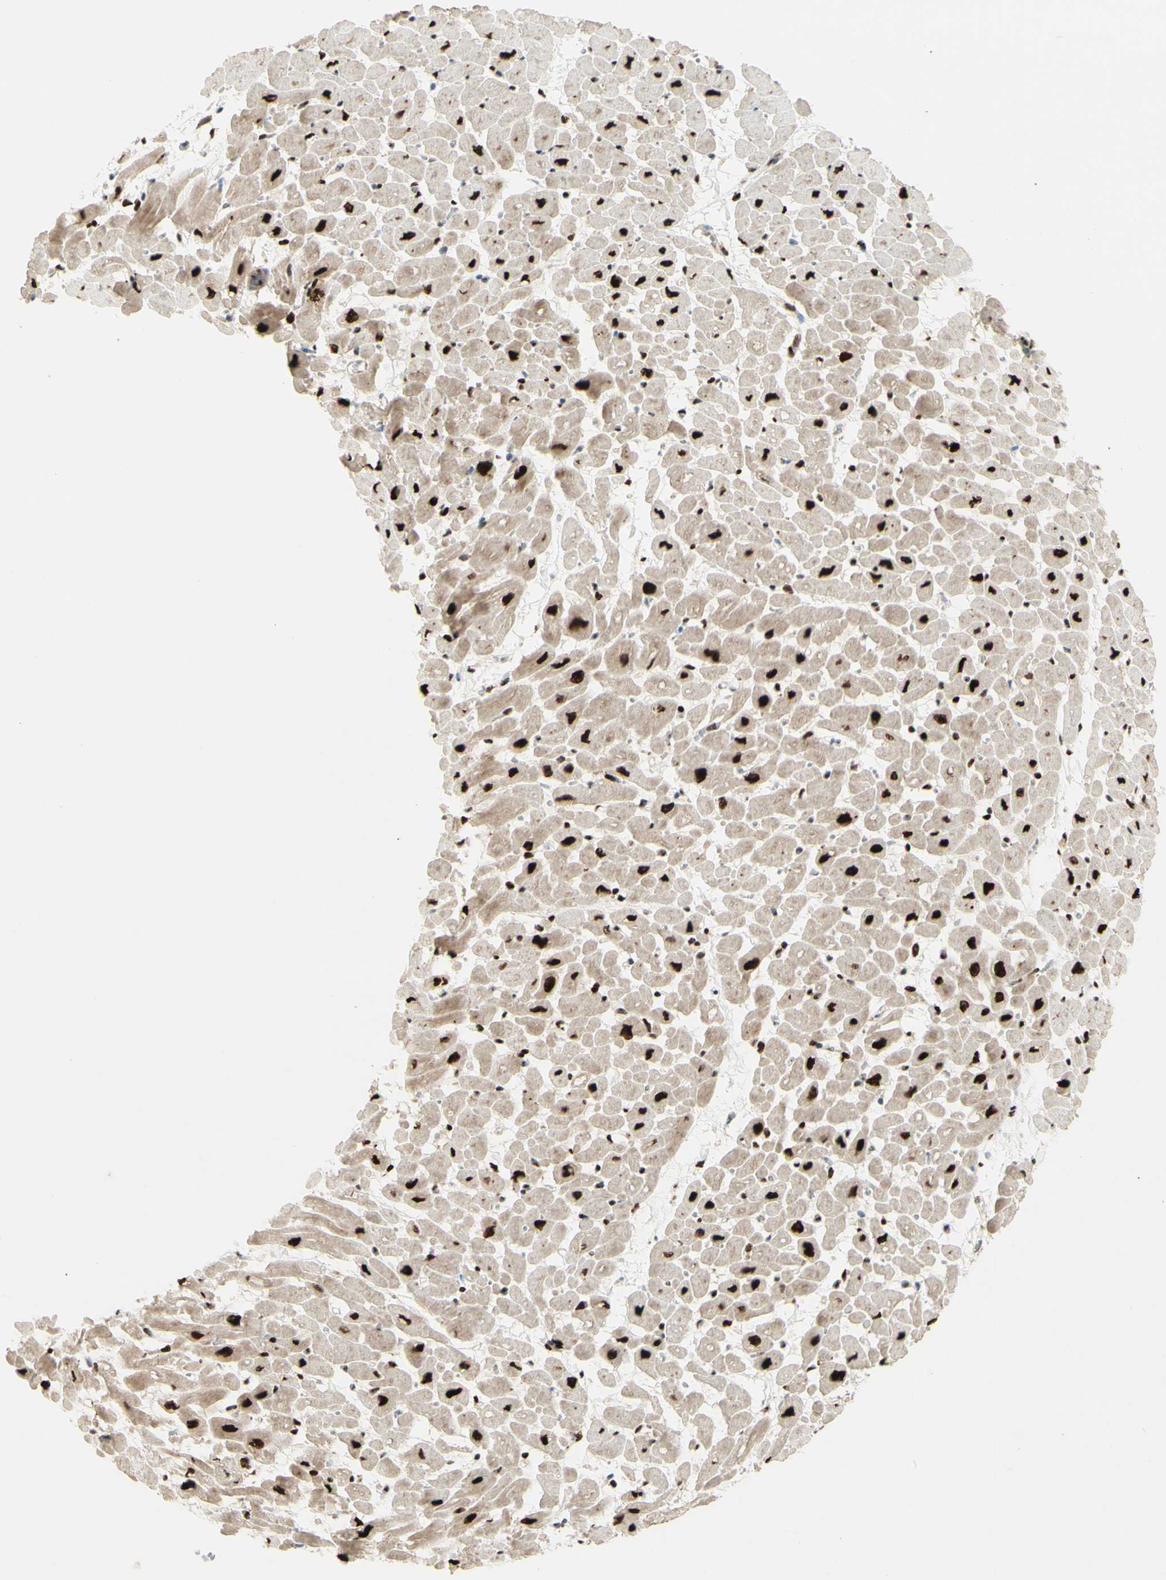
{"staining": {"intensity": "strong", "quantity": ">75%", "location": "cytoplasmic/membranous,nuclear"}, "tissue": "heart muscle", "cell_type": "Cardiomyocytes", "image_type": "normal", "snomed": [{"axis": "morphology", "description": "Normal tissue, NOS"}, {"axis": "topography", "description": "Heart"}], "caption": "Immunohistochemistry (IHC) of unremarkable heart muscle demonstrates high levels of strong cytoplasmic/membranous,nuclear staining in approximately >75% of cardiomyocytes.", "gene": "DHX9", "patient": {"sex": "male", "age": 45}}